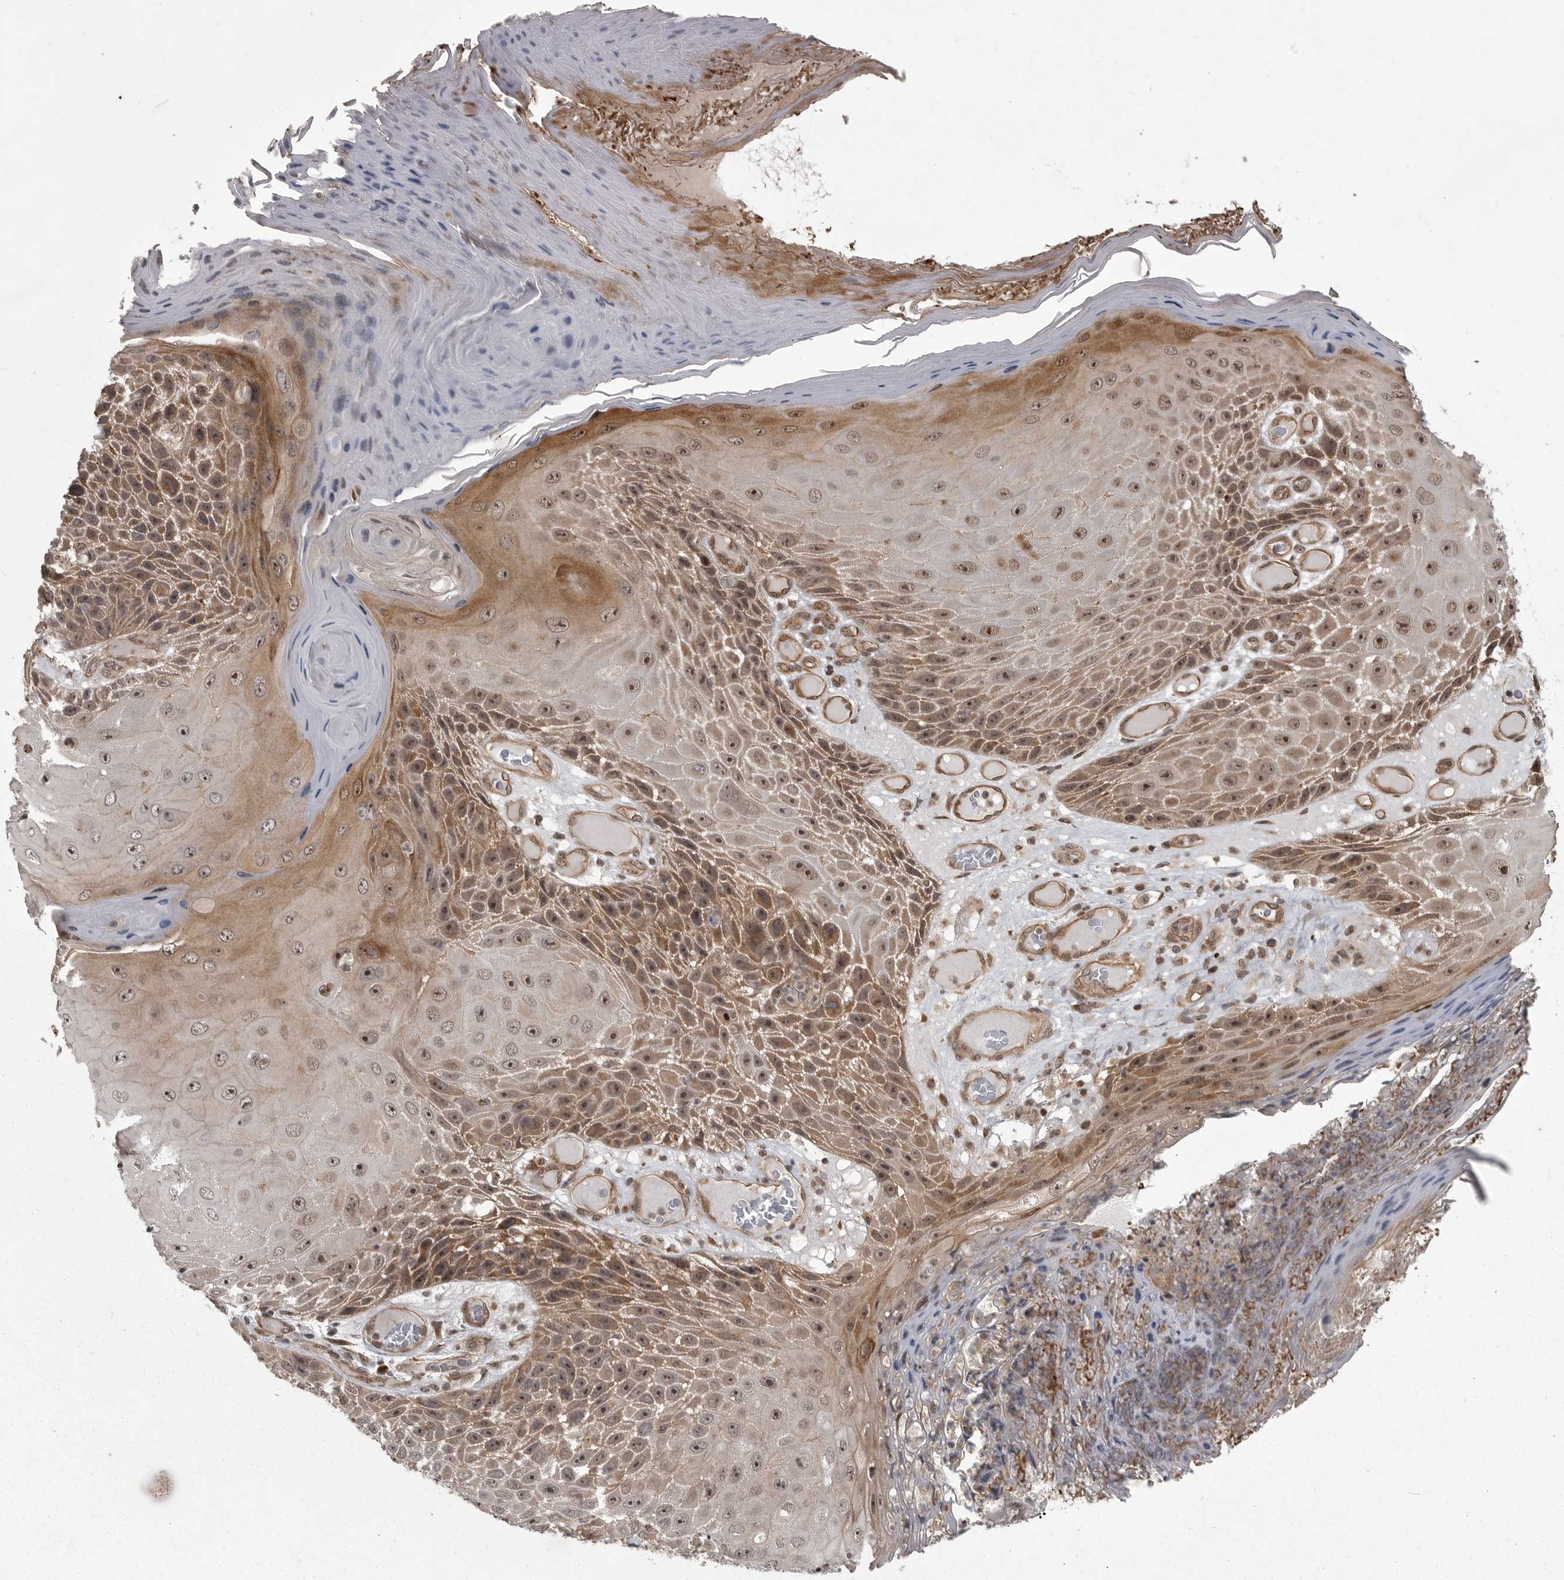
{"staining": {"intensity": "moderate", "quantity": ">75%", "location": "cytoplasmic/membranous,nuclear"}, "tissue": "skin cancer", "cell_type": "Tumor cells", "image_type": "cancer", "snomed": [{"axis": "morphology", "description": "Squamous cell carcinoma, NOS"}, {"axis": "topography", "description": "Skin"}], "caption": "IHC staining of squamous cell carcinoma (skin), which shows medium levels of moderate cytoplasmic/membranous and nuclear positivity in approximately >75% of tumor cells indicating moderate cytoplasmic/membranous and nuclear protein positivity. The staining was performed using DAB (3,3'-diaminobenzidine) (brown) for protein detection and nuclei were counterstained in hematoxylin (blue).", "gene": "DNAJC8", "patient": {"sex": "female", "age": 88}}